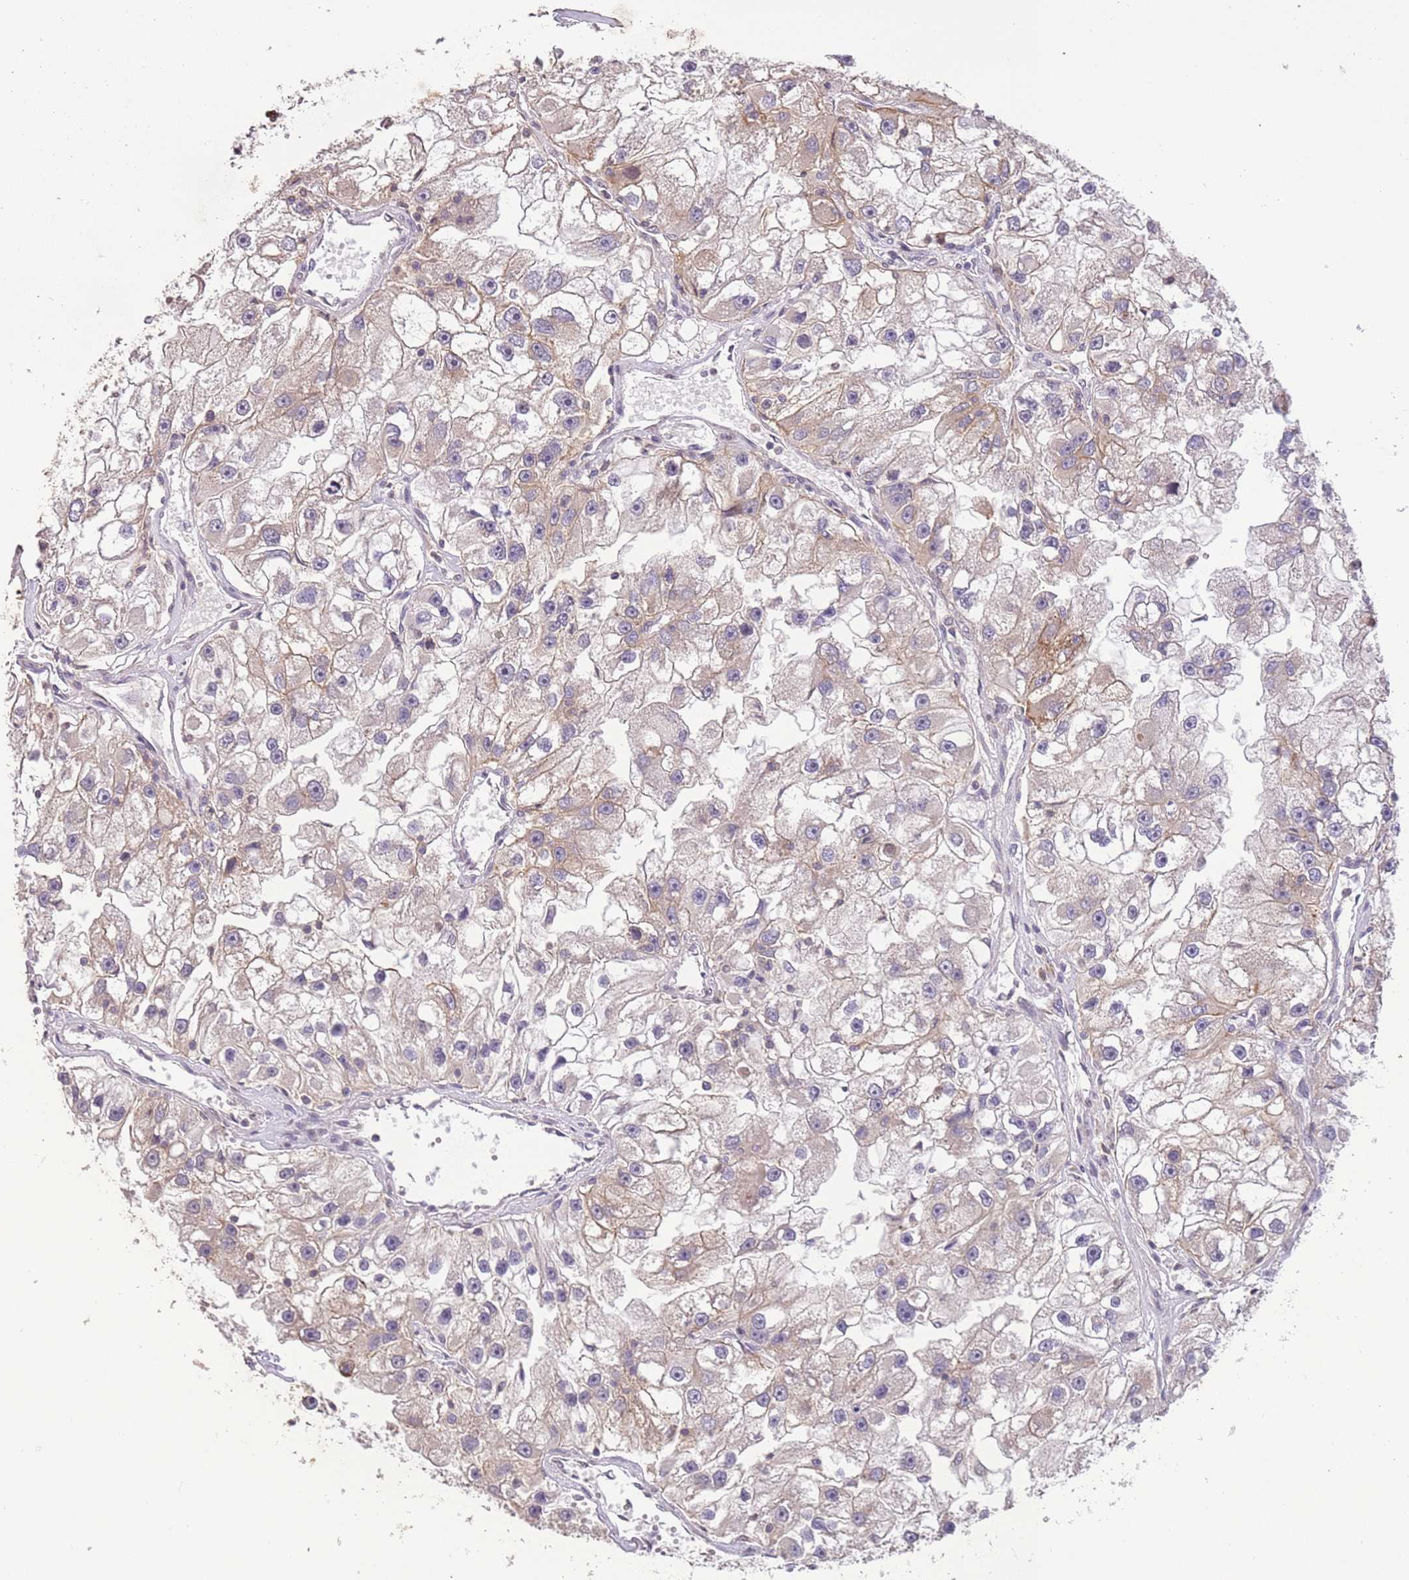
{"staining": {"intensity": "weak", "quantity": "25%-75%", "location": "cytoplasmic/membranous"}, "tissue": "renal cancer", "cell_type": "Tumor cells", "image_type": "cancer", "snomed": [{"axis": "morphology", "description": "Adenocarcinoma, NOS"}, {"axis": "topography", "description": "Kidney"}], "caption": "This is an image of IHC staining of adenocarcinoma (renal), which shows weak expression in the cytoplasmic/membranous of tumor cells.", "gene": "SLC16A4", "patient": {"sex": "male", "age": 63}}